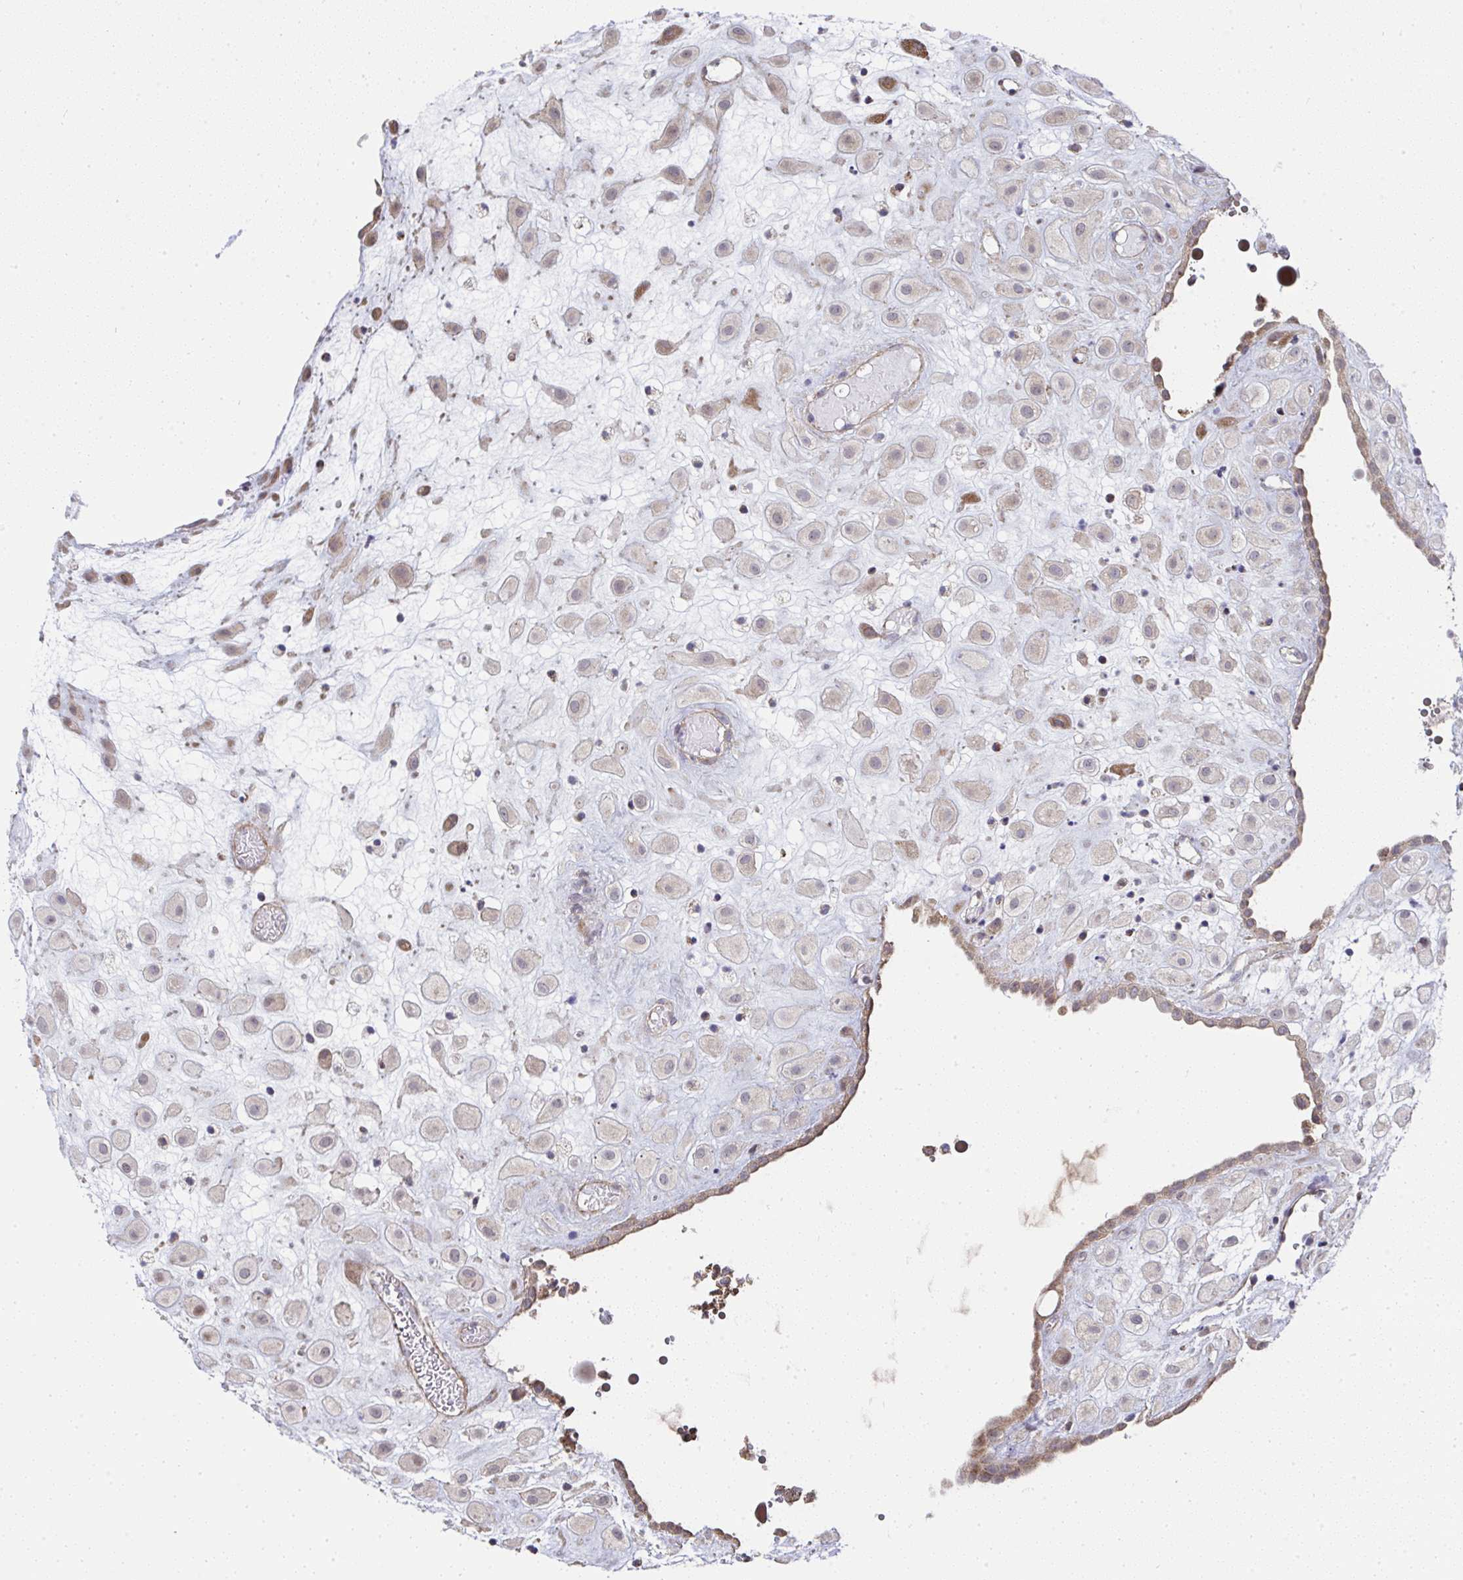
{"staining": {"intensity": "weak", "quantity": "25%-75%", "location": "cytoplasmic/membranous"}, "tissue": "placenta", "cell_type": "Decidual cells", "image_type": "normal", "snomed": [{"axis": "morphology", "description": "Normal tissue, NOS"}, {"axis": "topography", "description": "Placenta"}], "caption": "Benign placenta was stained to show a protein in brown. There is low levels of weak cytoplasmic/membranous staining in about 25%-75% of decidual cells.", "gene": "AGTPBP1", "patient": {"sex": "female", "age": 24}}